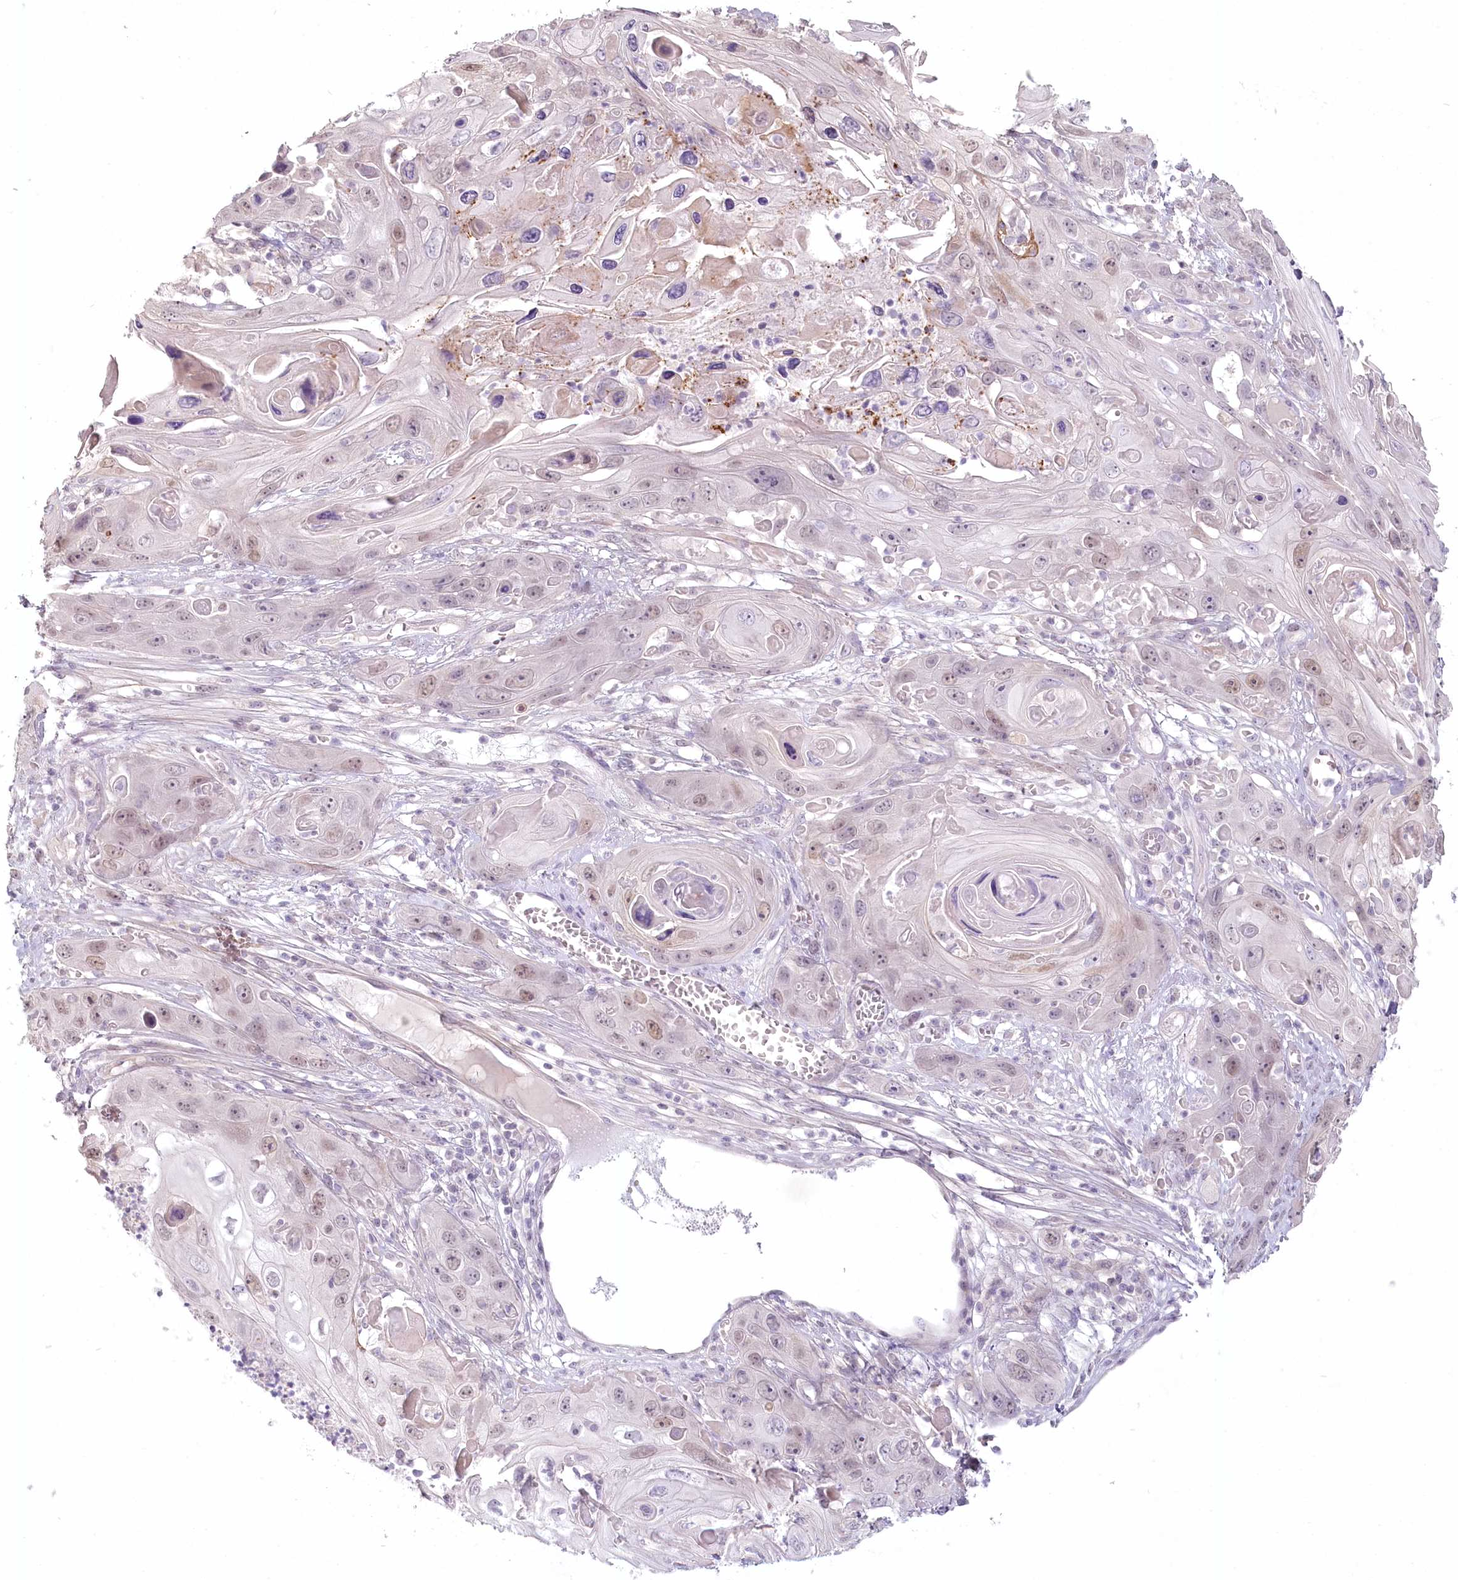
{"staining": {"intensity": "weak", "quantity": "25%-75%", "location": "nuclear"}, "tissue": "skin cancer", "cell_type": "Tumor cells", "image_type": "cancer", "snomed": [{"axis": "morphology", "description": "Squamous cell carcinoma, NOS"}, {"axis": "topography", "description": "Skin"}], "caption": "A photomicrograph showing weak nuclear staining in approximately 25%-75% of tumor cells in squamous cell carcinoma (skin), as visualized by brown immunohistochemical staining.", "gene": "USP11", "patient": {"sex": "male", "age": 55}}